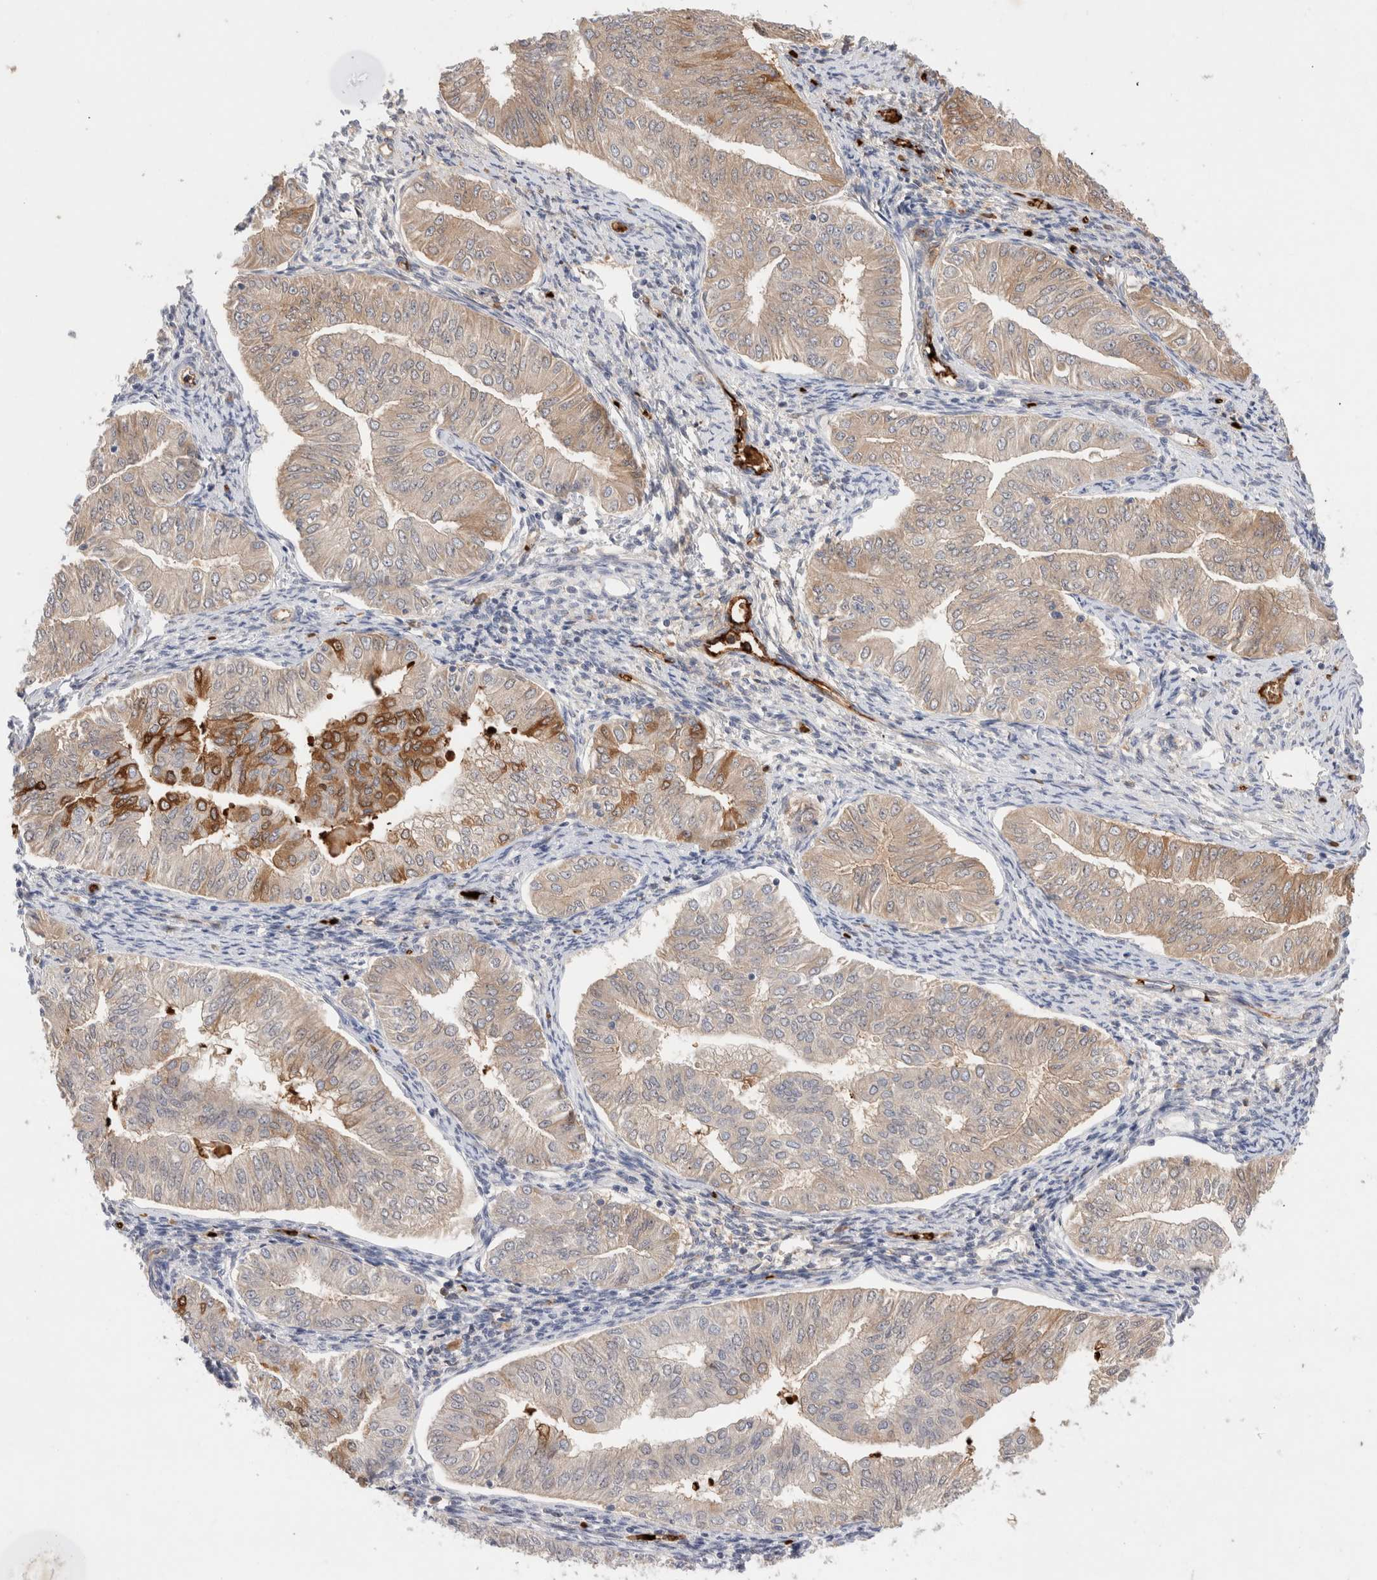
{"staining": {"intensity": "moderate", "quantity": "<25%", "location": "cytoplasmic/membranous"}, "tissue": "endometrial cancer", "cell_type": "Tumor cells", "image_type": "cancer", "snomed": [{"axis": "morphology", "description": "Normal tissue, NOS"}, {"axis": "morphology", "description": "Adenocarcinoma, NOS"}, {"axis": "topography", "description": "Endometrium"}], "caption": "Immunohistochemical staining of human endometrial cancer exhibits low levels of moderate cytoplasmic/membranous protein staining in approximately <25% of tumor cells.", "gene": "MST1", "patient": {"sex": "female", "age": 53}}